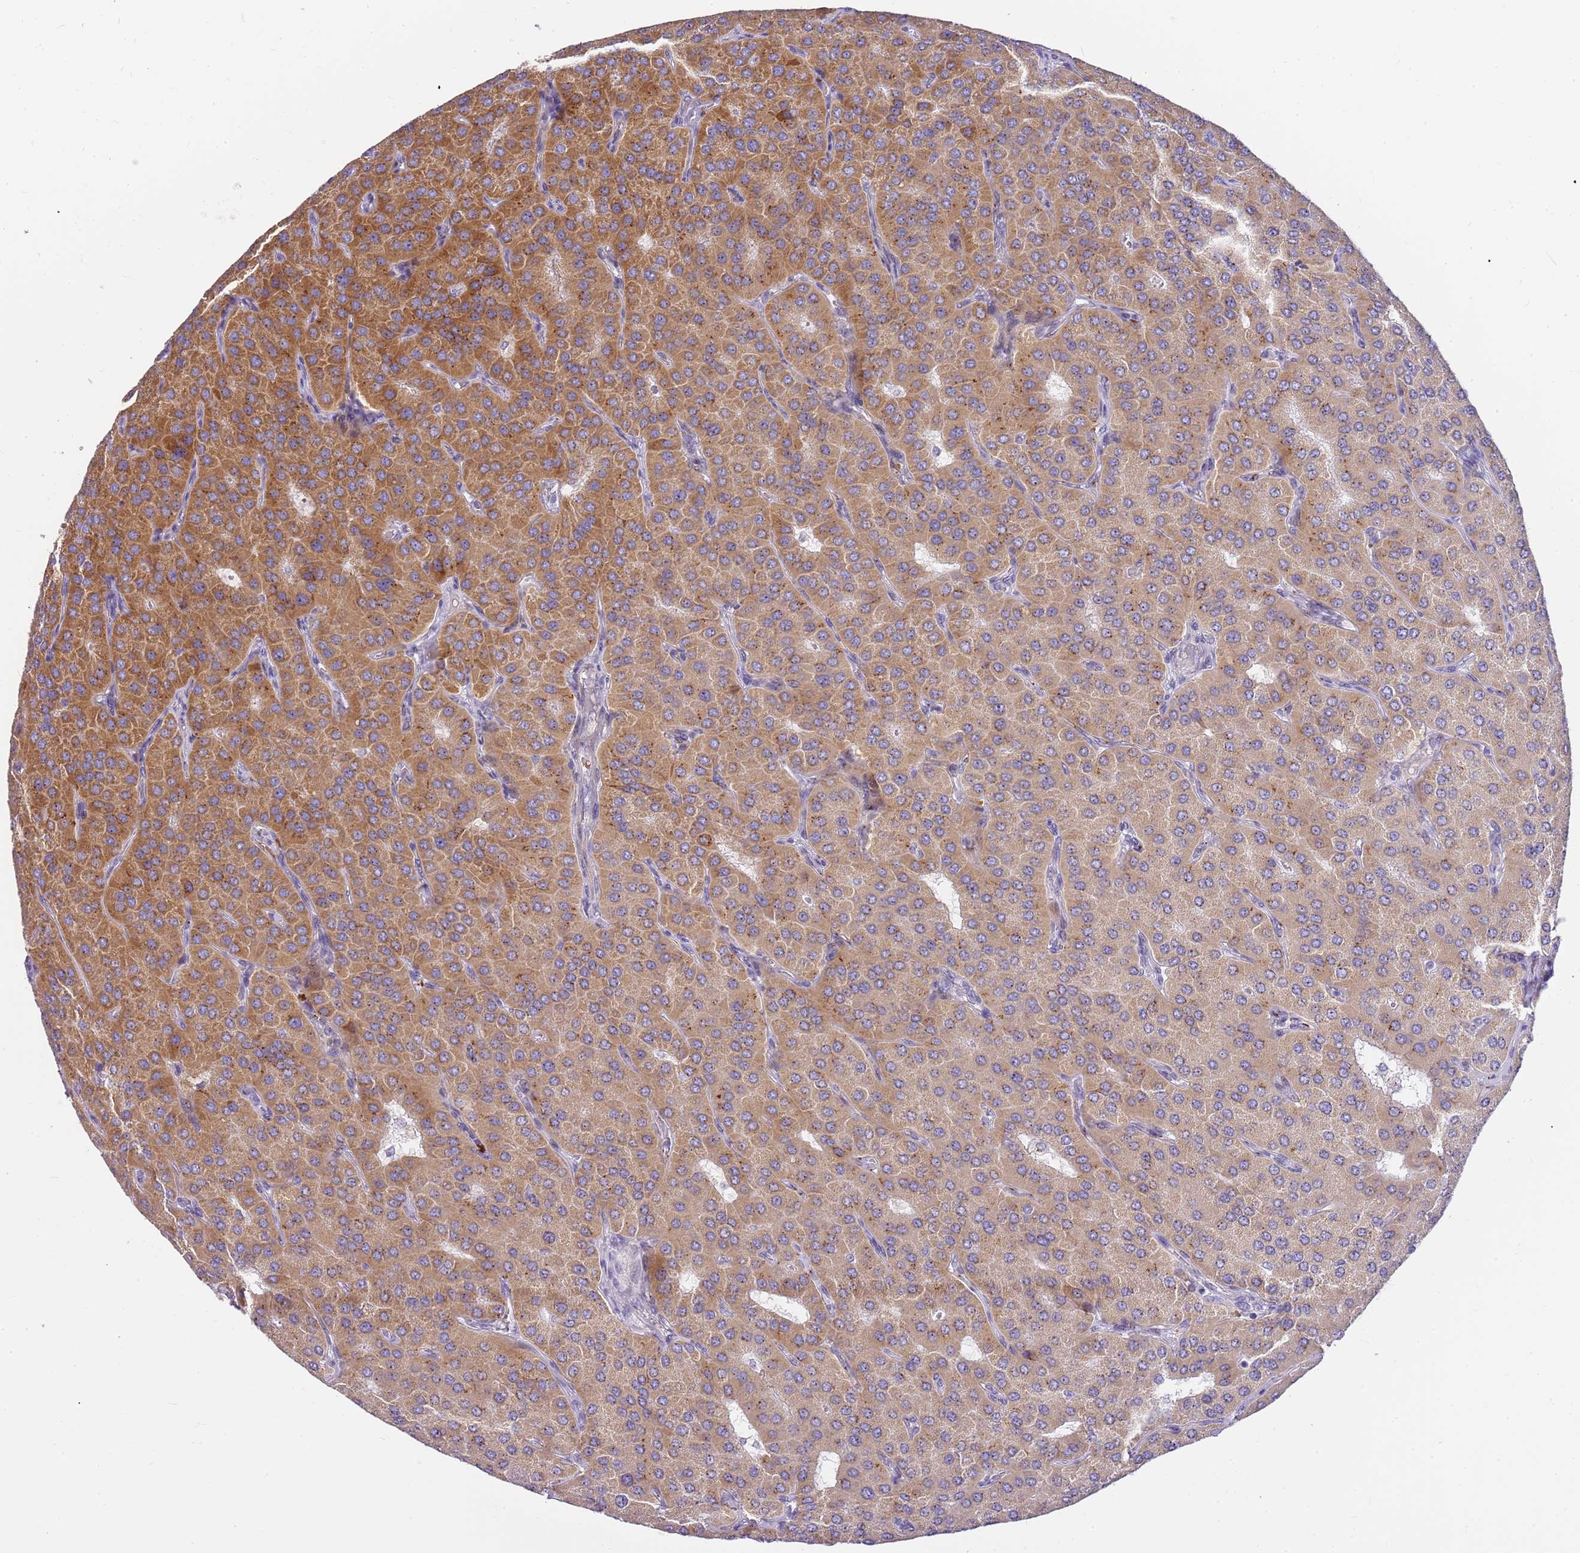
{"staining": {"intensity": "moderate", "quantity": ">75%", "location": "cytoplasmic/membranous"}, "tissue": "parathyroid gland", "cell_type": "Glandular cells", "image_type": "normal", "snomed": [{"axis": "morphology", "description": "Normal tissue, NOS"}, {"axis": "morphology", "description": "Adenoma, NOS"}, {"axis": "topography", "description": "Parathyroid gland"}], "caption": "A high-resolution micrograph shows immunohistochemistry (IHC) staining of benign parathyroid gland, which demonstrates moderate cytoplasmic/membranous expression in about >75% of glandular cells. (DAB (3,3'-diaminobenzidine) = brown stain, brightfield microscopy at high magnification).", "gene": "DNAJA3", "patient": {"sex": "female", "age": 86}}